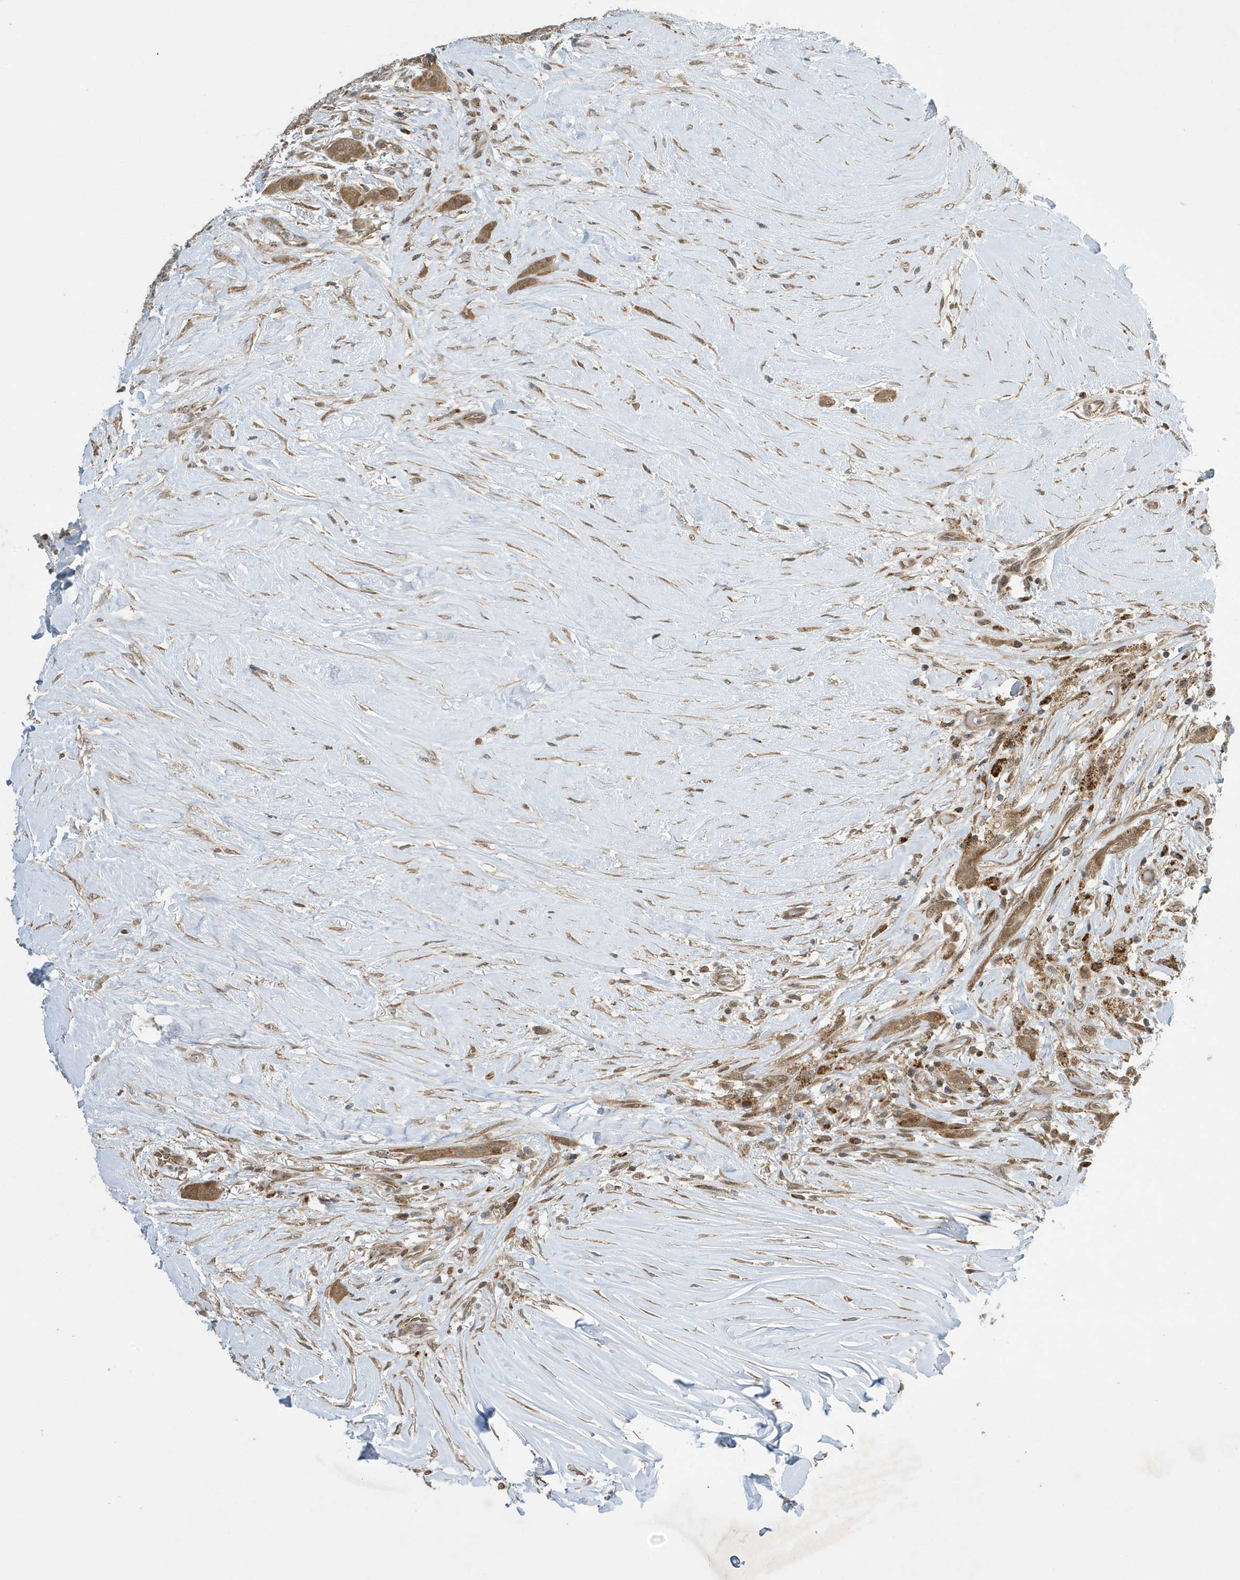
{"staining": {"intensity": "moderate", "quantity": ">75%", "location": "cytoplasmic/membranous,nuclear"}, "tissue": "thyroid cancer", "cell_type": "Tumor cells", "image_type": "cancer", "snomed": [{"axis": "morphology", "description": "Papillary adenocarcinoma, NOS"}, {"axis": "topography", "description": "Thyroid gland"}], "caption": "A medium amount of moderate cytoplasmic/membranous and nuclear staining is present in about >75% of tumor cells in papillary adenocarcinoma (thyroid) tissue. The protein is stained brown, and the nuclei are stained in blue (DAB (3,3'-diaminobenzidine) IHC with brightfield microscopy, high magnification).", "gene": "NCOA7", "patient": {"sex": "female", "age": 59}}